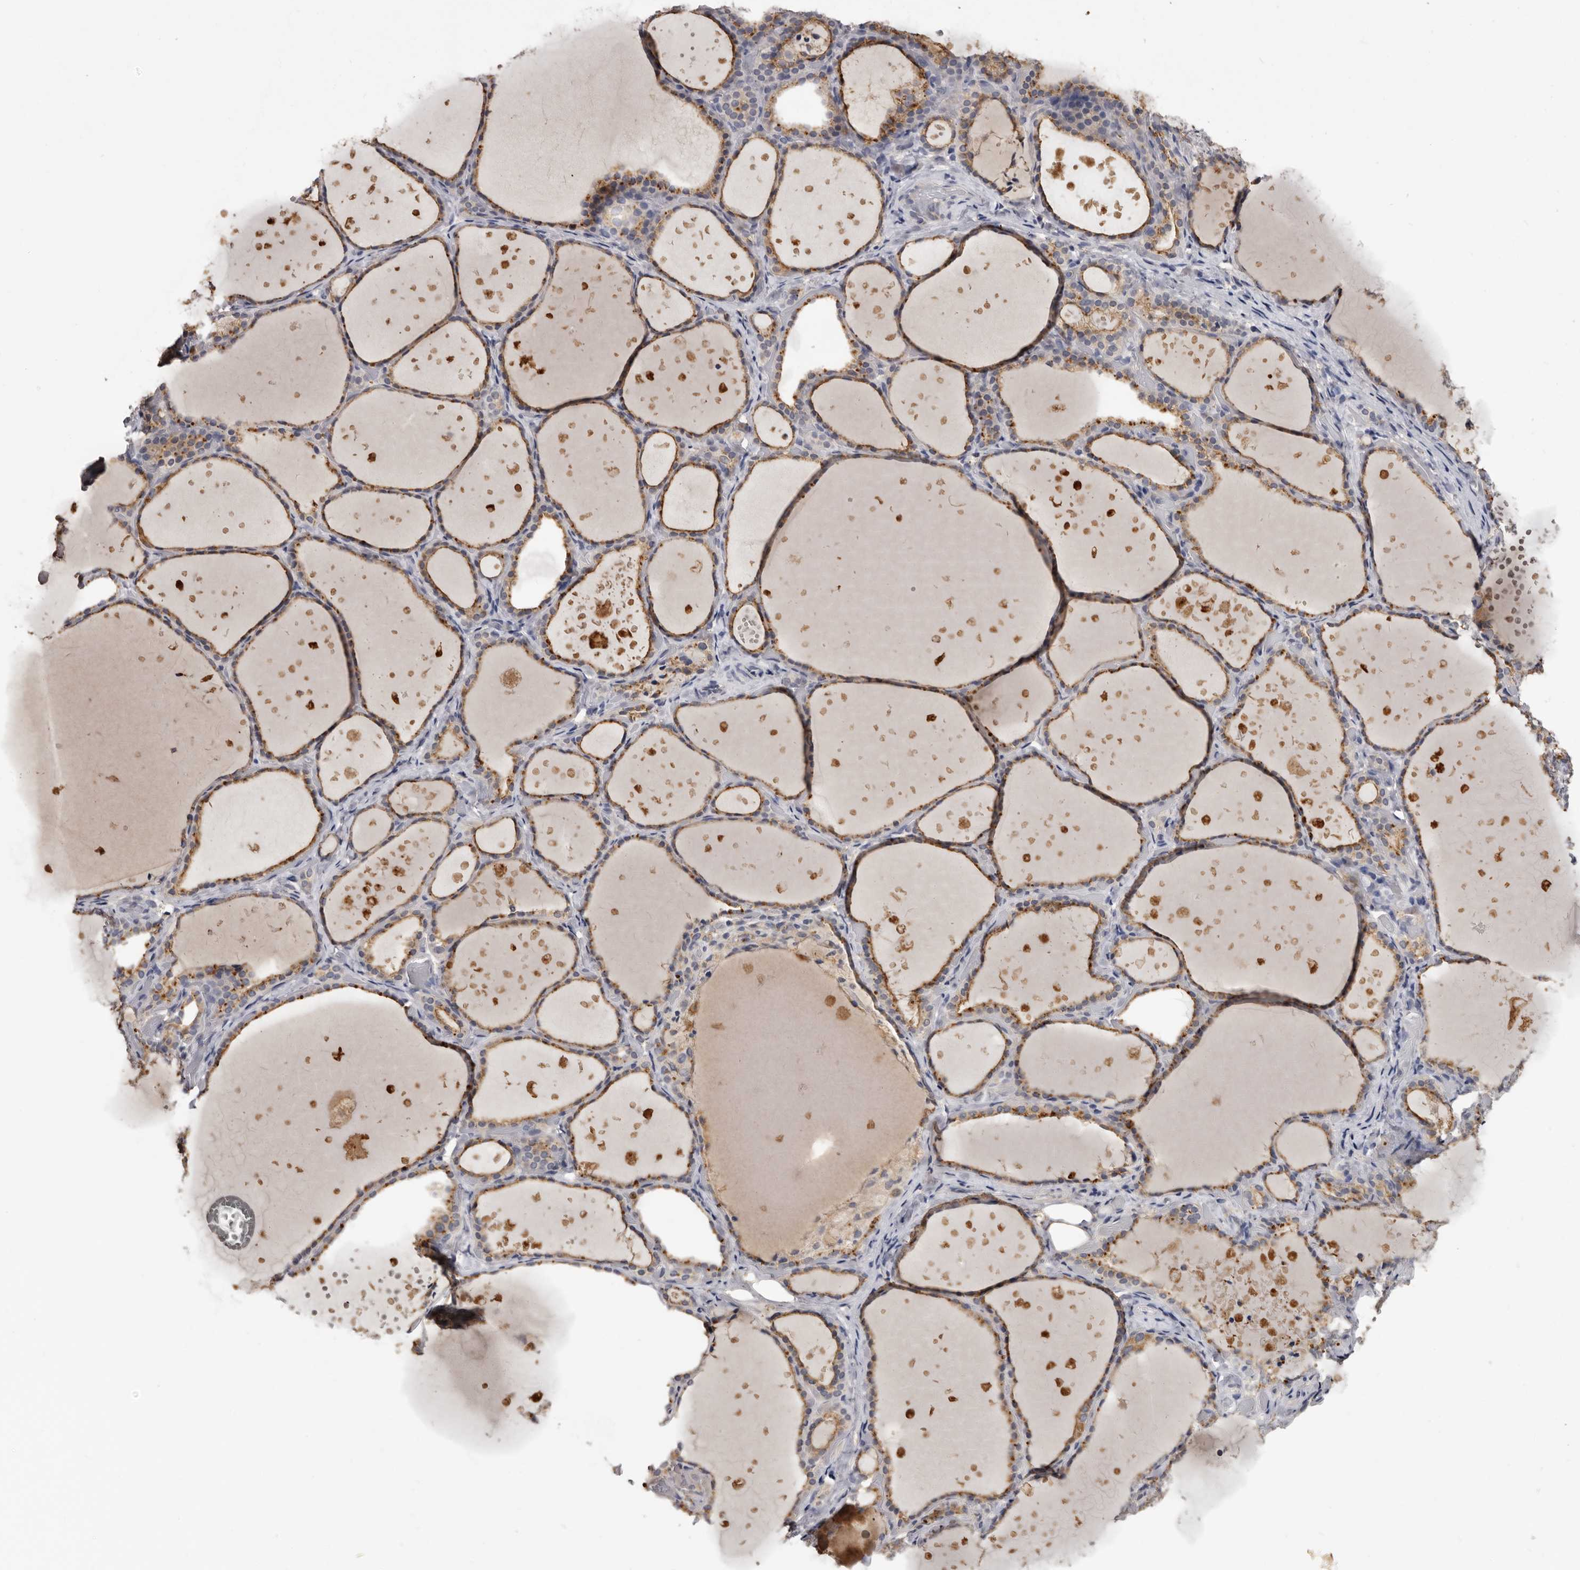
{"staining": {"intensity": "moderate", "quantity": ">75%", "location": "cytoplasmic/membranous"}, "tissue": "thyroid gland", "cell_type": "Glandular cells", "image_type": "normal", "snomed": [{"axis": "morphology", "description": "Normal tissue, NOS"}, {"axis": "topography", "description": "Thyroid gland"}], "caption": "The micrograph shows immunohistochemical staining of normal thyroid gland. There is moderate cytoplasmic/membranous positivity is seen in approximately >75% of glandular cells.", "gene": "DAP", "patient": {"sex": "female", "age": 44}}